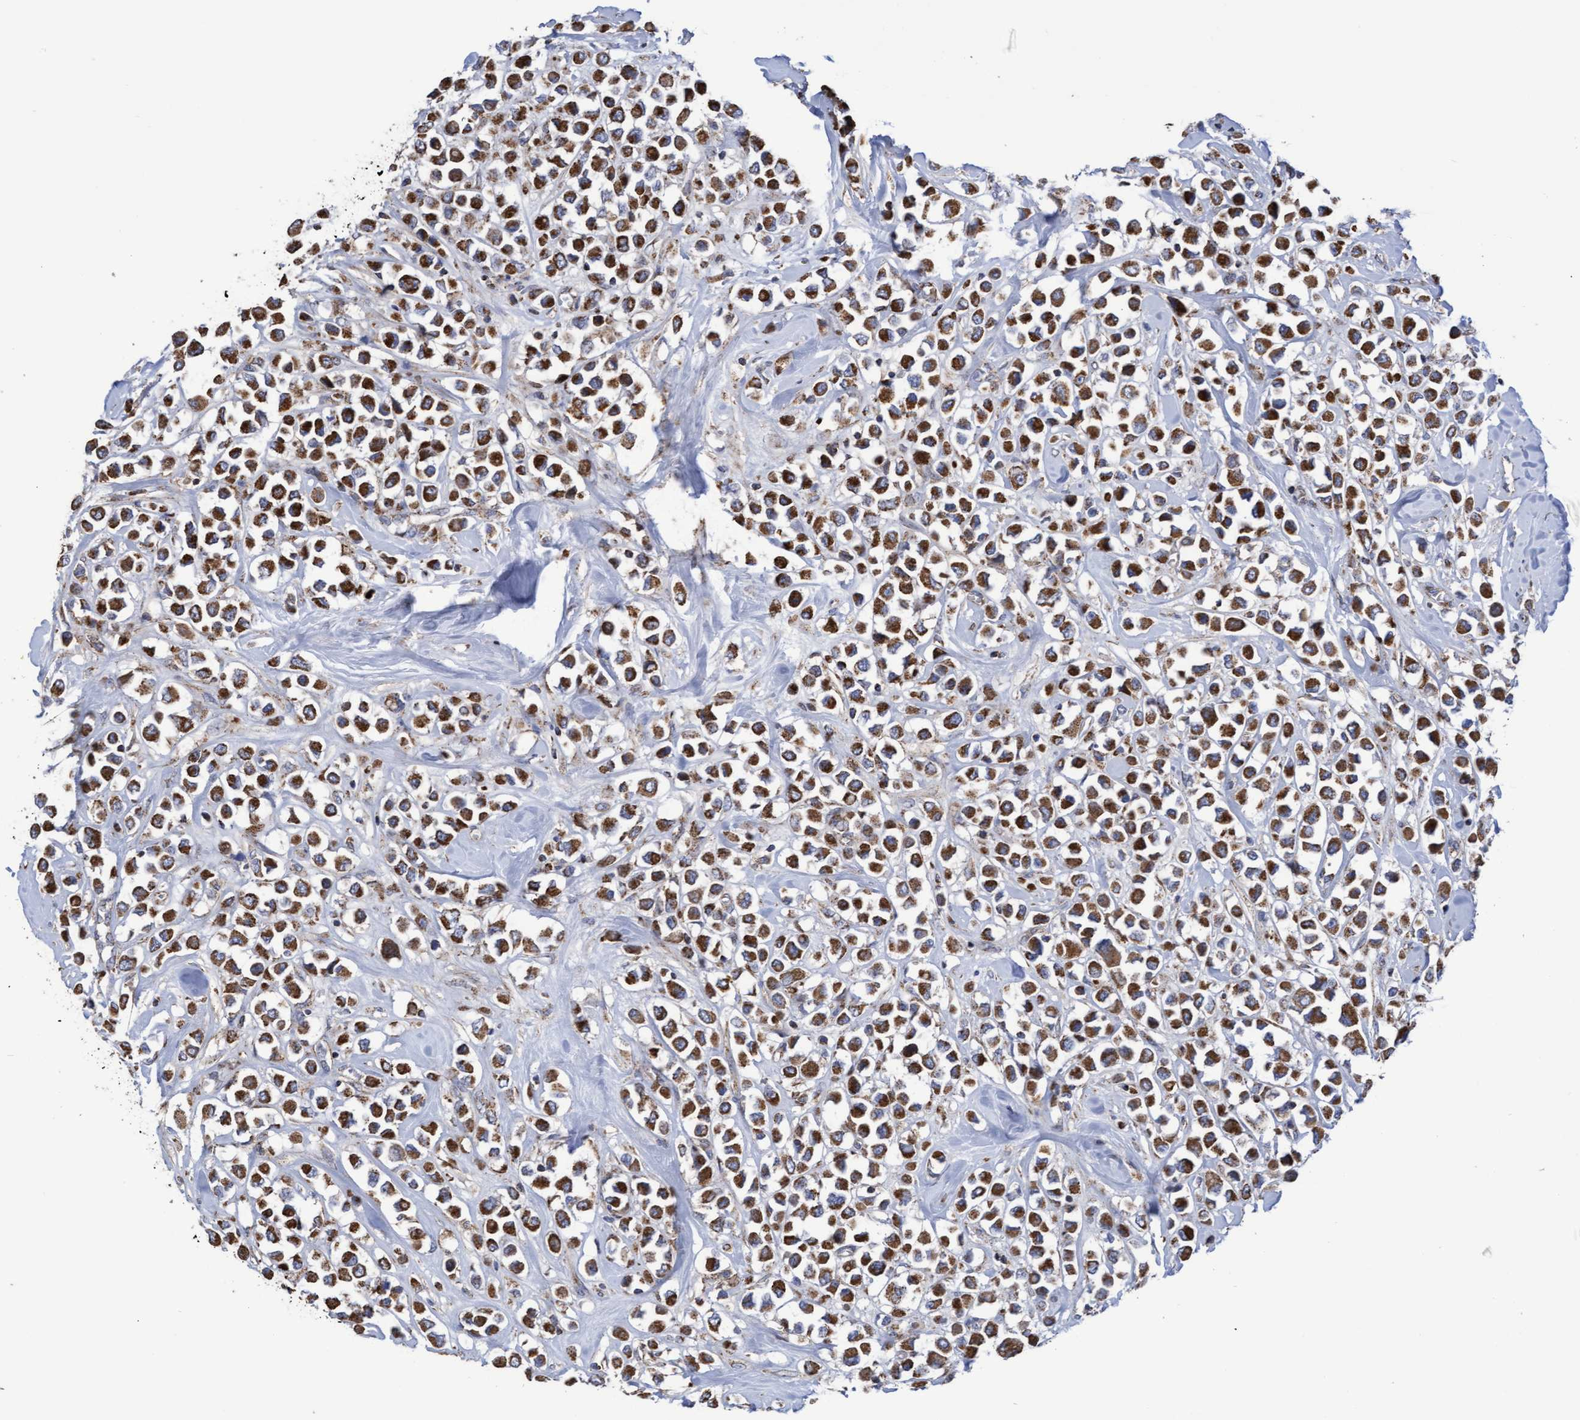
{"staining": {"intensity": "strong", "quantity": ">75%", "location": "cytoplasmic/membranous"}, "tissue": "breast cancer", "cell_type": "Tumor cells", "image_type": "cancer", "snomed": [{"axis": "morphology", "description": "Duct carcinoma"}, {"axis": "topography", "description": "Breast"}], "caption": "About >75% of tumor cells in human breast cancer (invasive ductal carcinoma) demonstrate strong cytoplasmic/membranous protein staining as visualized by brown immunohistochemical staining.", "gene": "COBL", "patient": {"sex": "female", "age": 61}}